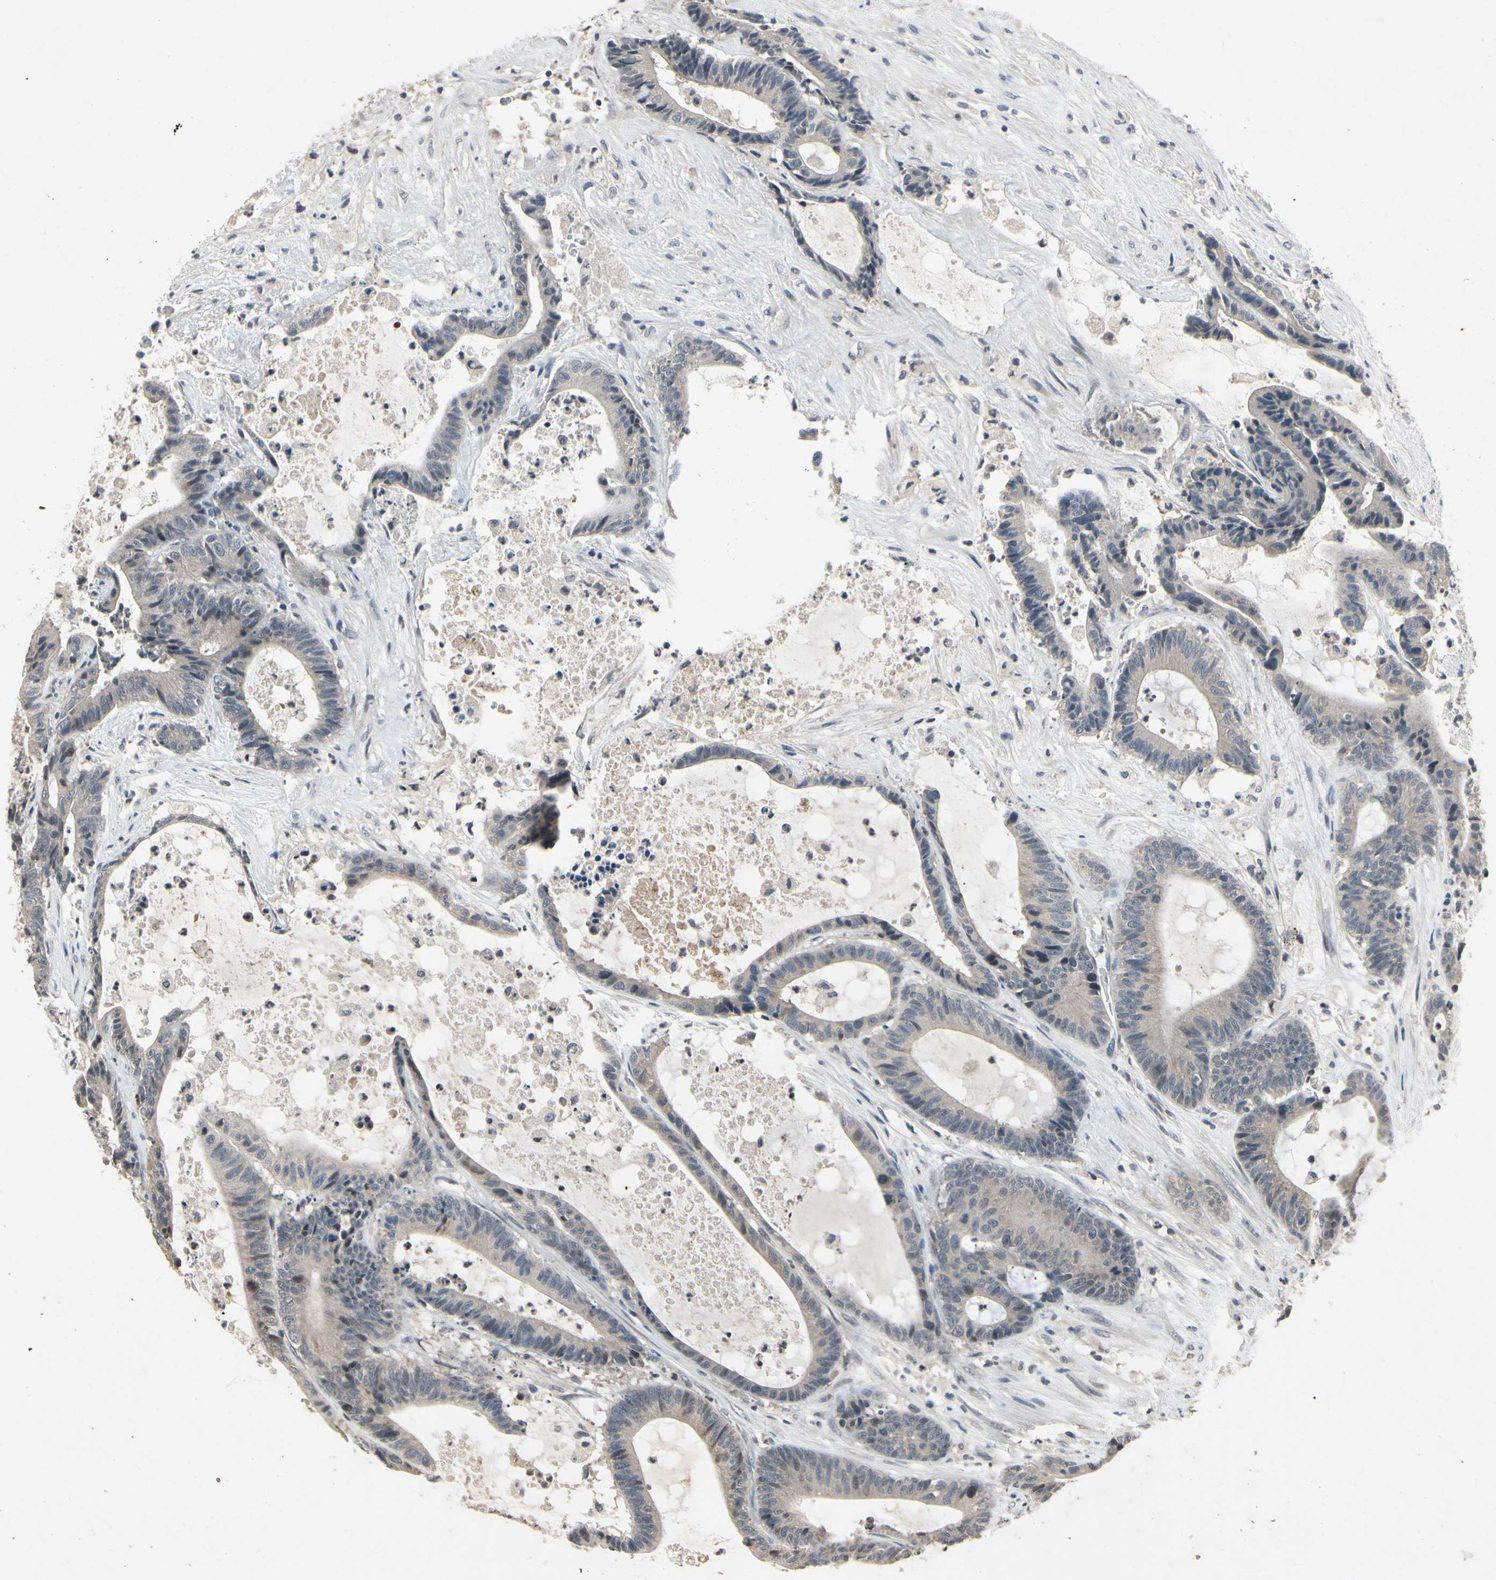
{"staining": {"intensity": "weak", "quantity": "25%-75%", "location": "cytoplasmic/membranous"}, "tissue": "colorectal cancer", "cell_type": "Tumor cells", "image_type": "cancer", "snomed": [{"axis": "morphology", "description": "Adenocarcinoma, NOS"}, {"axis": "topography", "description": "Colon"}], "caption": "Immunohistochemistry (IHC) photomicrograph of human colorectal adenocarcinoma stained for a protein (brown), which reveals low levels of weak cytoplasmic/membranous positivity in approximately 25%-75% of tumor cells.", "gene": "DPY19L3", "patient": {"sex": "female", "age": 84}}